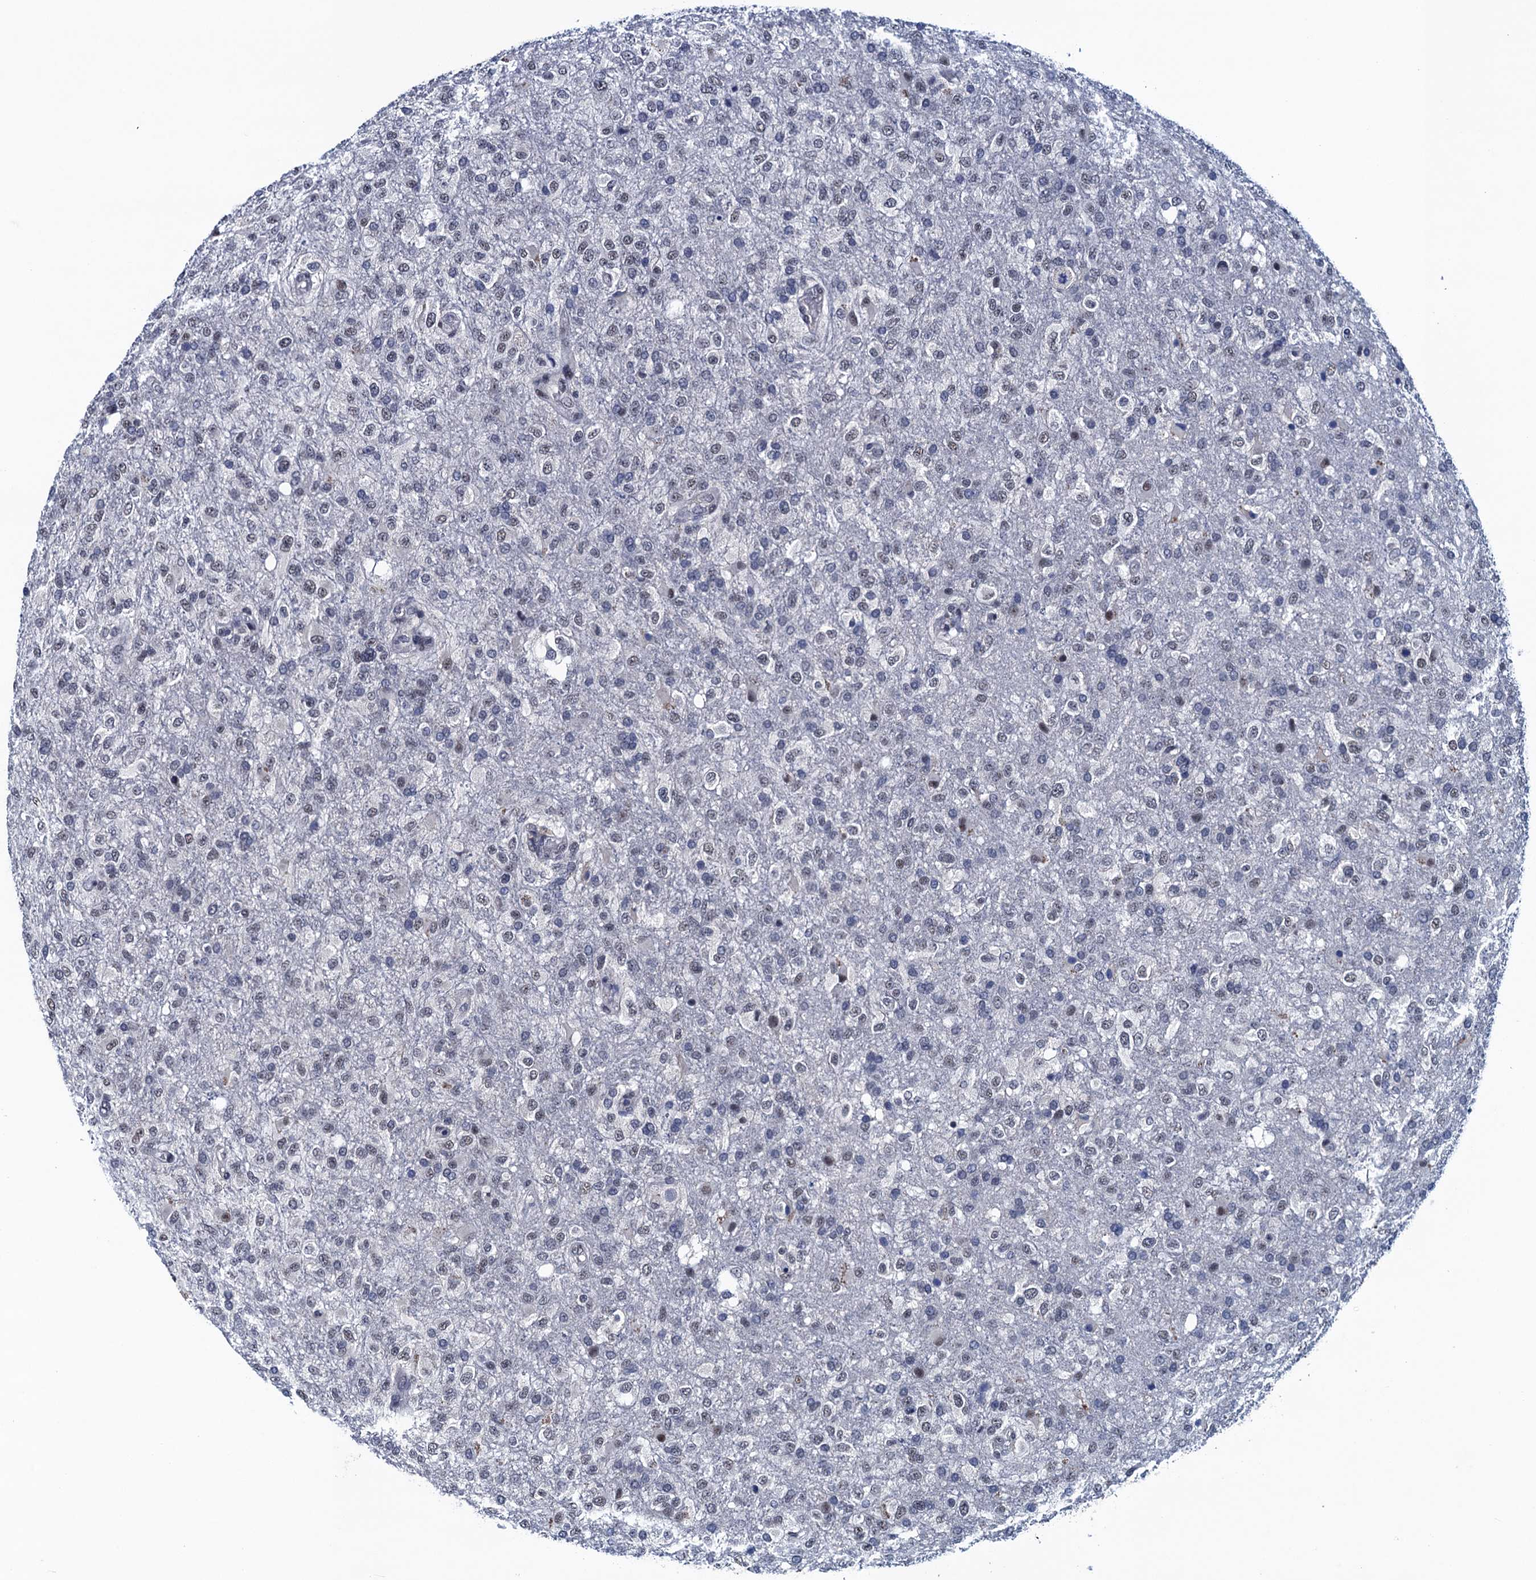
{"staining": {"intensity": "negative", "quantity": "none", "location": "none"}, "tissue": "glioma", "cell_type": "Tumor cells", "image_type": "cancer", "snomed": [{"axis": "morphology", "description": "Glioma, malignant, High grade"}, {"axis": "topography", "description": "Brain"}], "caption": "A photomicrograph of malignant glioma (high-grade) stained for a protein exhibits no brown staining in tumor cells. (DAB (3,3'-diaminobenzidine) IHC visualized using brightfield microscopy, high magnification).", "gene": "FNBP4", "patient": {"sex": "female", "age": 74}}